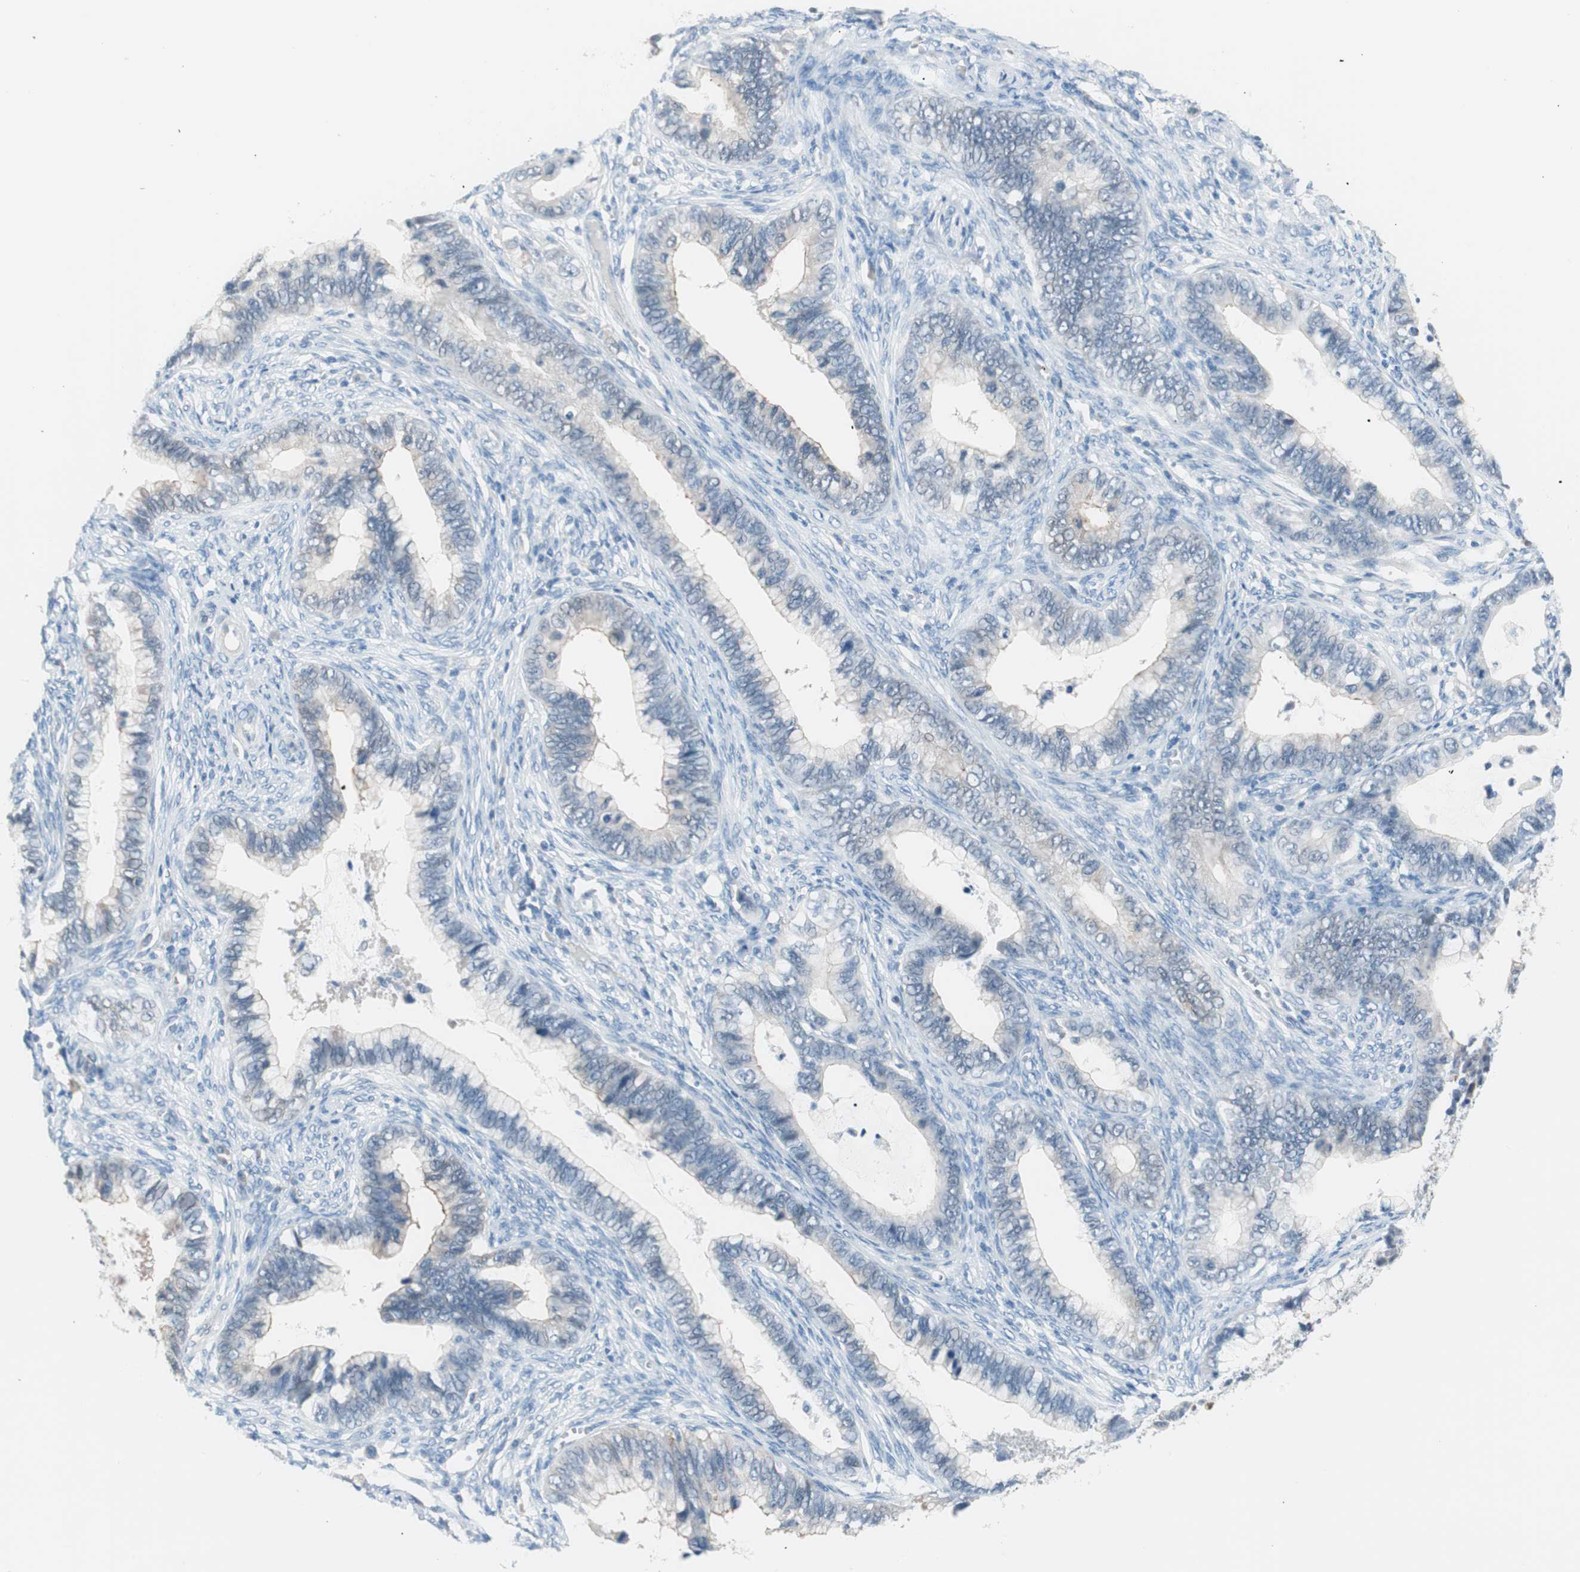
{"staining": {"intensity": "weak", "quantity": "<25%", "location": "cytoplasmic/membranous"}, "tissue": "cervical cancer", "cell_type": "Tumor cells", "image_type": "cancer", "snomed": [{"axis": "morphology", "description": "Adenocarcinoma, NOS"}, {"axis": "topography", "description": "Cervix"}], "caption": "Human cervical cancer stained for a protein using immunohistochemistry (IHC) reveals no positivity in tumor cells.", "gene": "VIL1", "patient": {"sex": "female", "age": 44}}